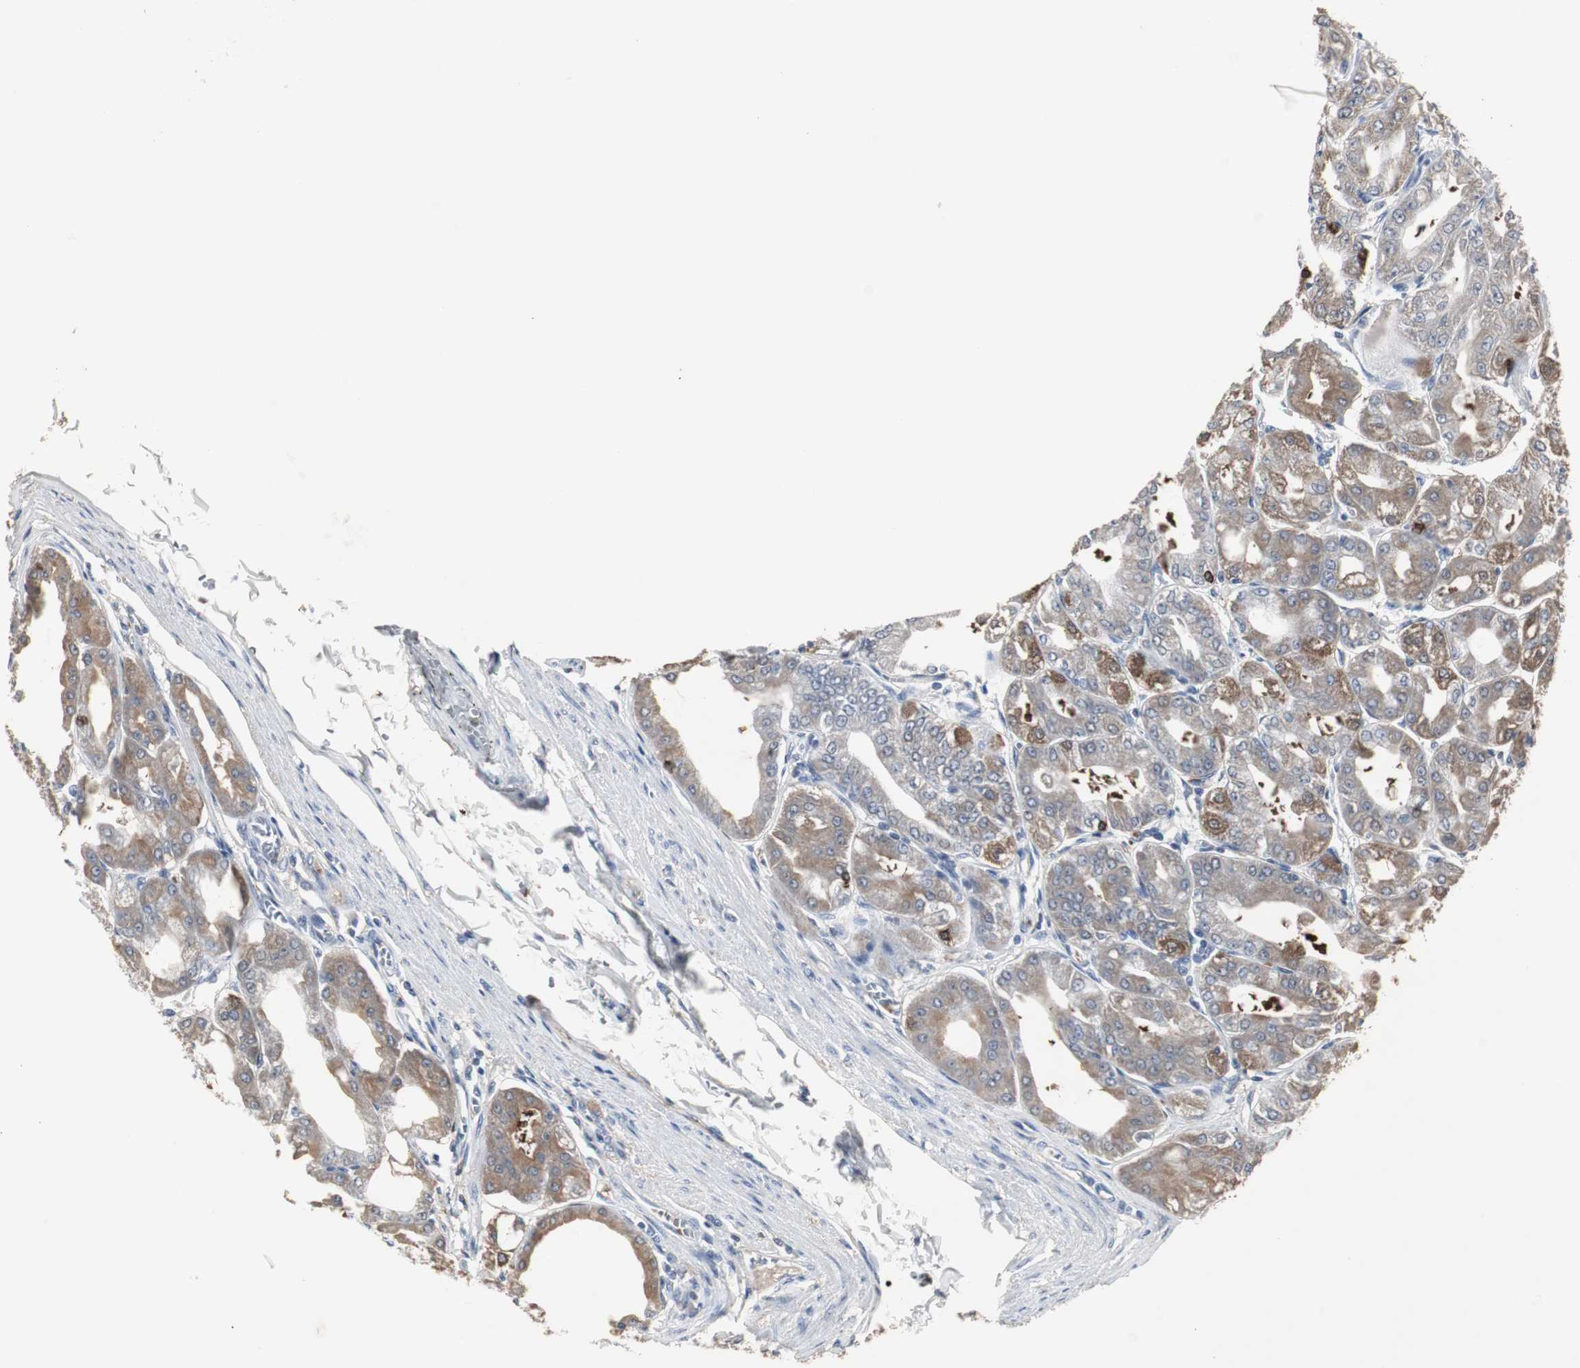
{"staining": {"intensity": "strong", "quantity": "25%-75%", "location": "cytoplasmic/membranous"}, "tissue": "stomach", "cell_type": "Glandular cells", "image_type": "normal", "snomed": [{"axis": "morphology", "description": "Normal tissue, NOS"}, {"axis": "topography", "description": "Stomach, lower"}], "caption": "Benign stomach exhibits strong cytoplasmic/membranous expression in approximately 25%-75% of glandular cells.", "gene": "HPRT1", "patient": {"sex": "male", "age": 71}}